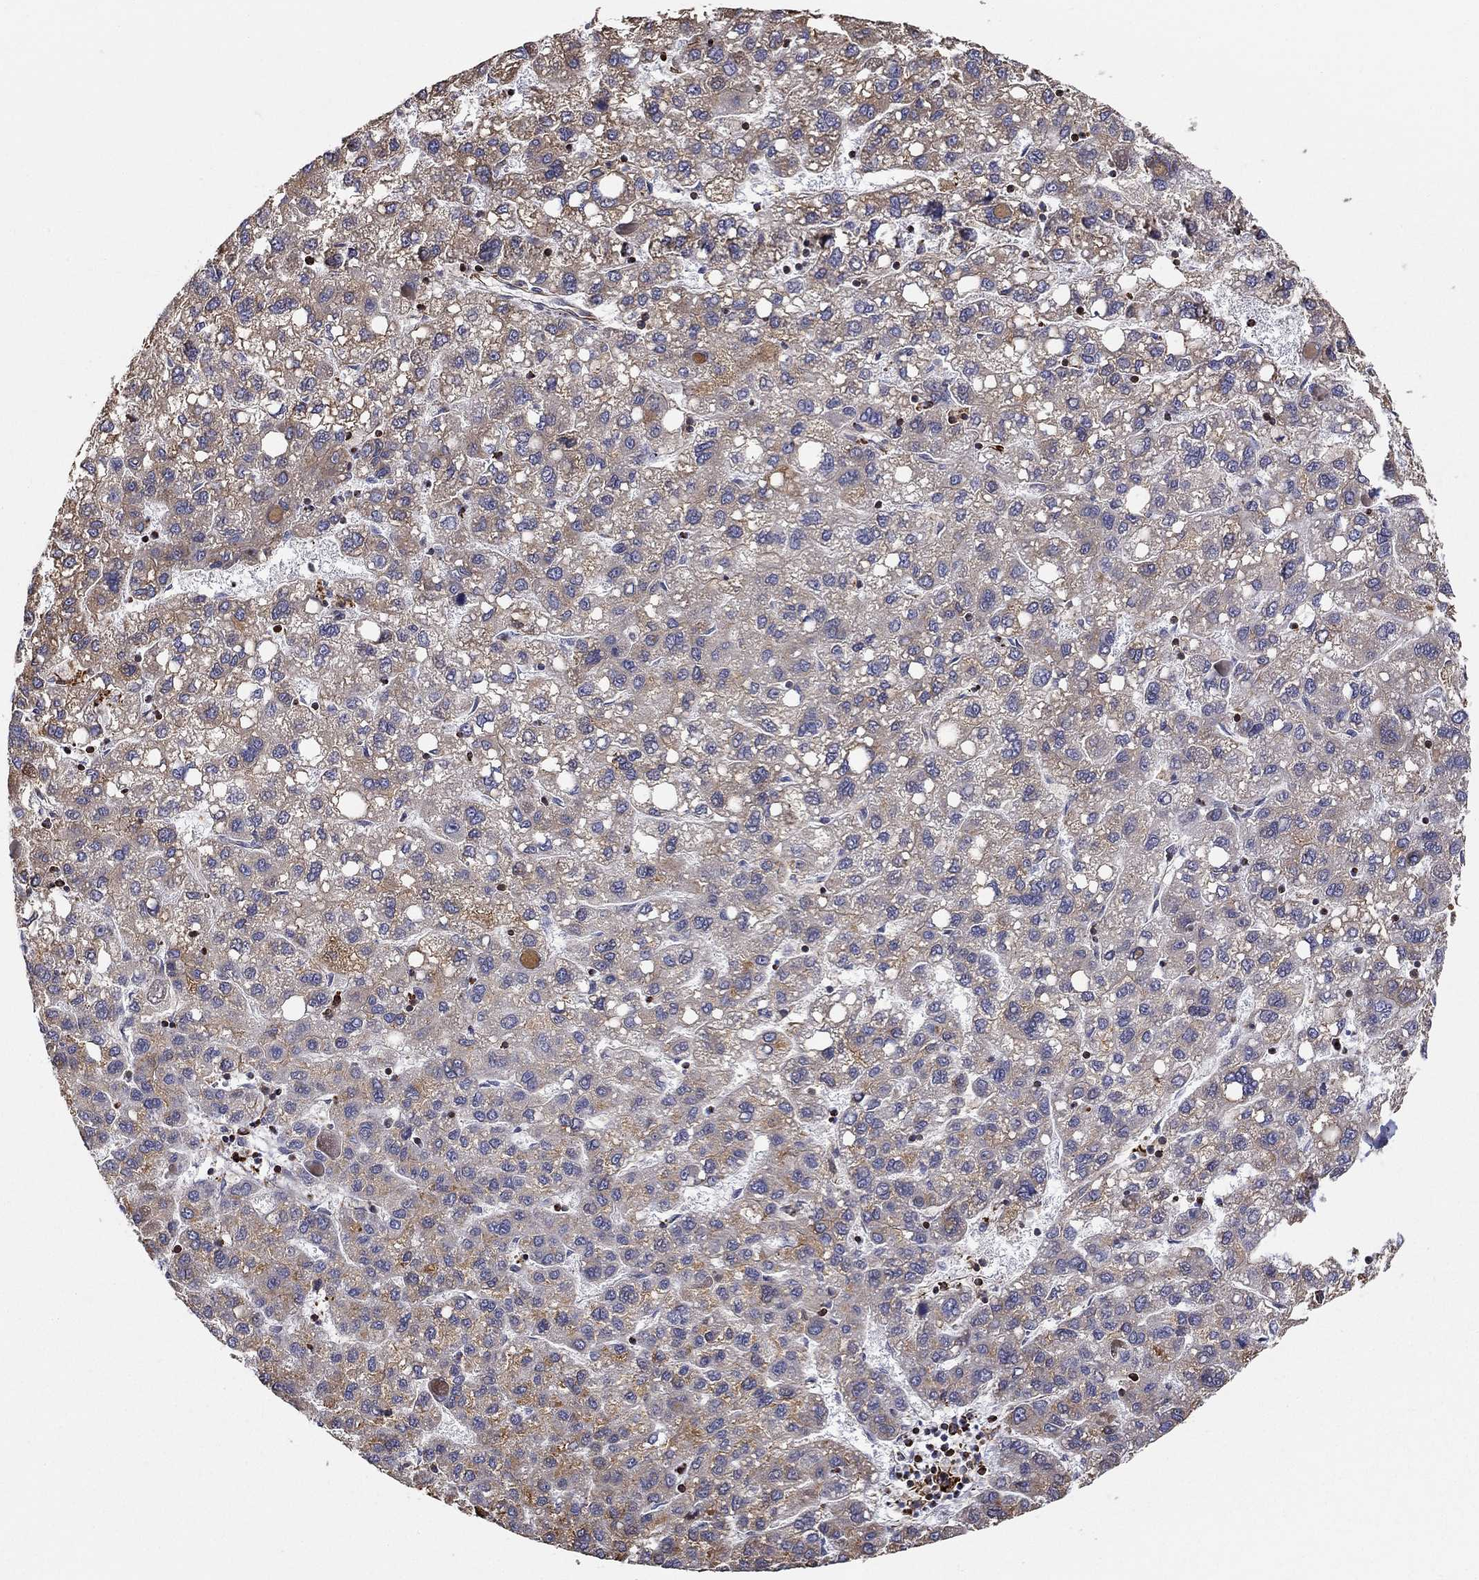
{"staining": {"intensity": "strong", "quantity": "<25%", "location": "cytoplasmic/membranous"}, "tissue": "liver cancer", "cell_type": "Tumor cells", "image_type": "cancer", "snomed": [{"axis": "morphology", "description": "Carcinoma, Hepatocellular, NOS"}, {"axis": "topography", "description": "Liver"}], "caption": "A photomicrograph showing strong cytoplasmic/membranous staining in approximately <25% of tumor cells in liver cancer, as visualized by brown immunohistochemical staining.", "gene": "NPHP1", "patient": {"sex": "female", "age": 82}}